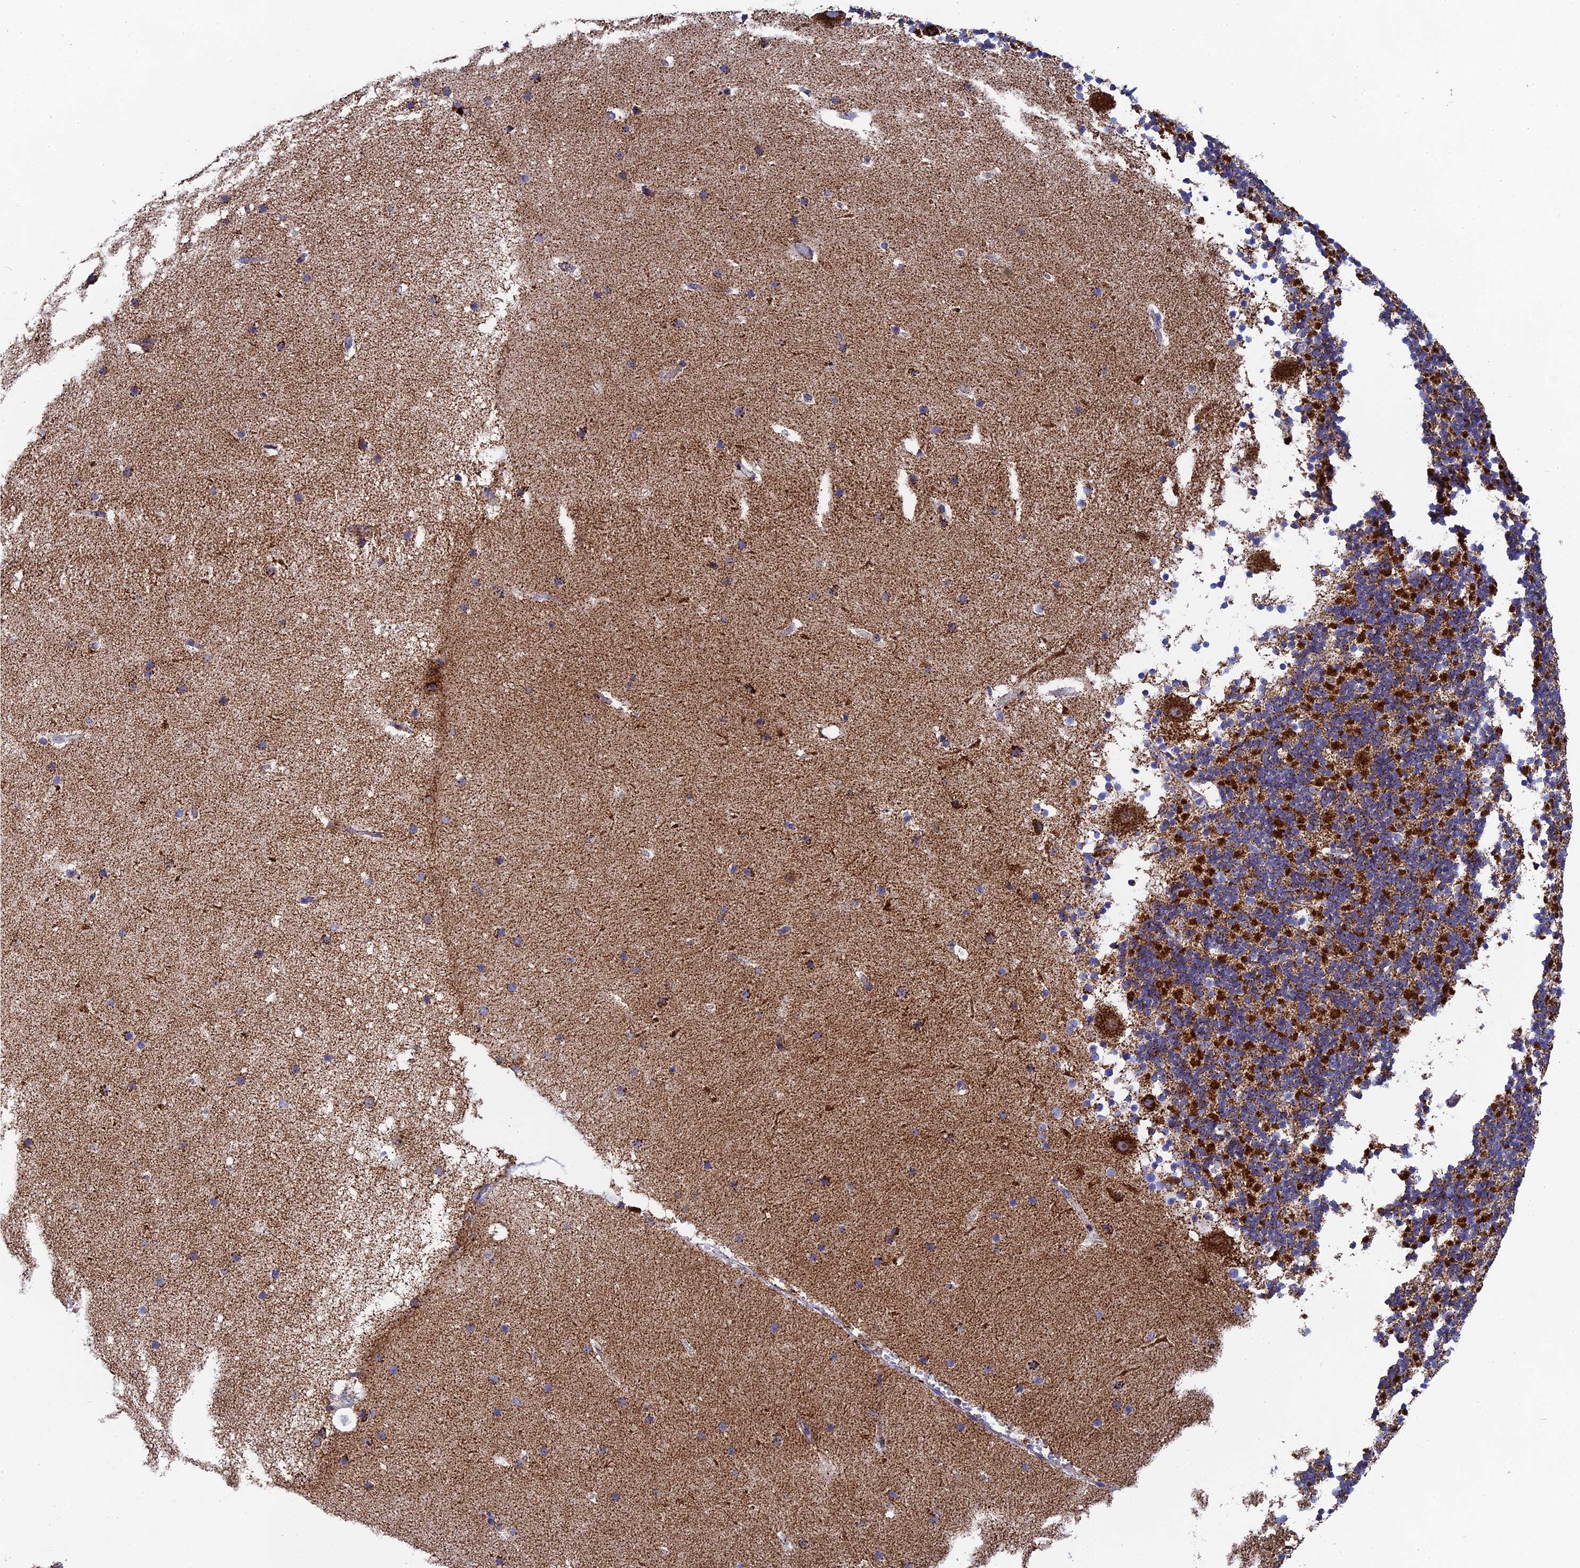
{"staining": {"intensity": "strong", "quantity": ">75%", "location": "cytoplasmic/membranous"}, "tissue": "cerebellum", "cell_type": "Cells in granular layer", "image_type": "normal", "snomed": [{"axis": "morphology", "description": "Normal tissue, NOS"}, {"axis": "topography", "description": "Cerebellum"}], "caption": "A high amount of strong cytoplasmic/membranous expression is seen in approximately >75% of cells in granular layer in normal cerebellum.", "gene": "NDUFA5", "patient": {"sex": "male", "age": 57}}